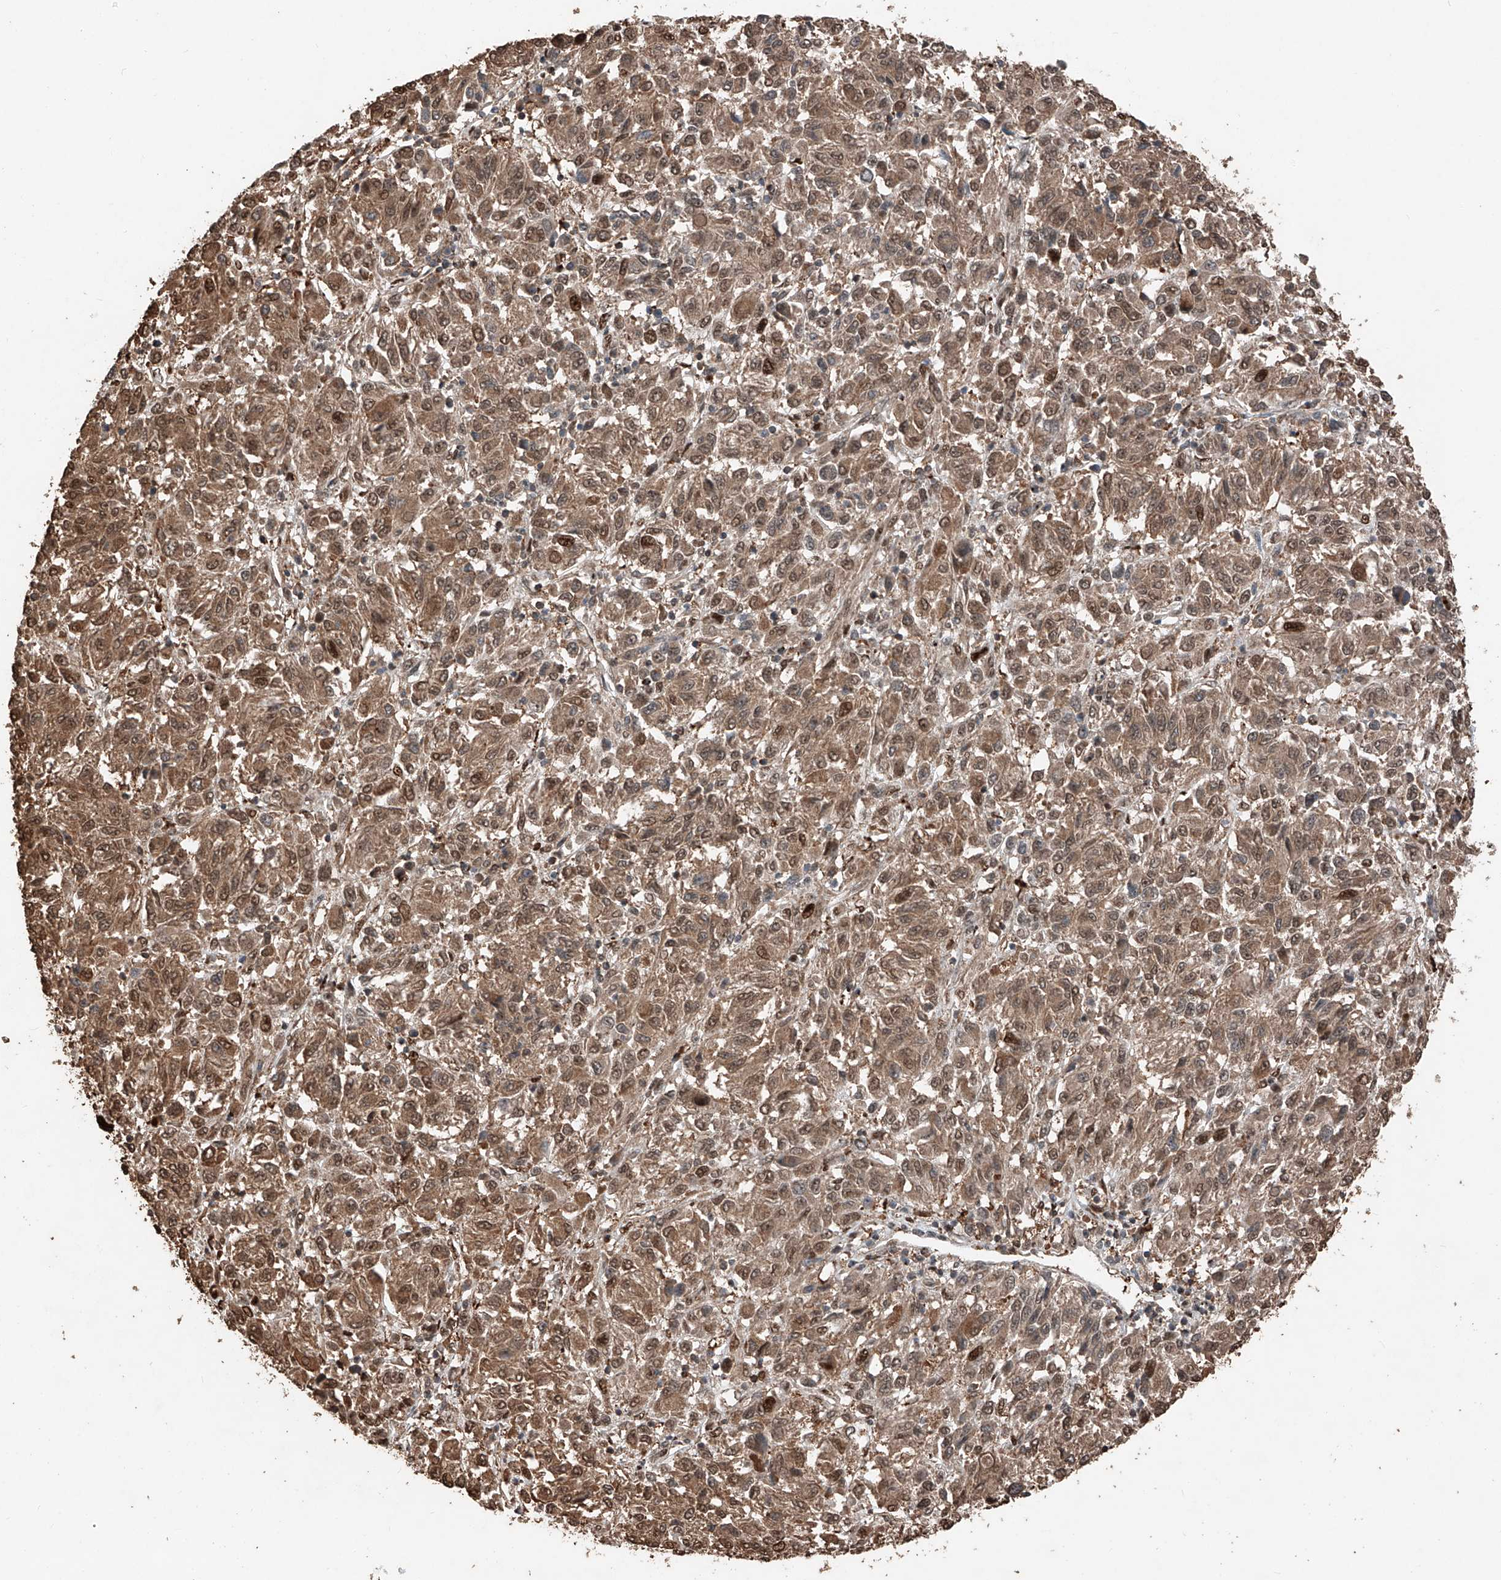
{"staining": {"intensity": "moderate", "quantity": ">75%", "location": "cytoplasmic/membranous,nuclear"}, "tissue": "melanoma", "cell_type": "Tumor cells", "image_type": "cancer", "snomed": [{"axis": "morphology", "description": "Malignant melanoma, Metastatic site"}, {"axis": "topography", "description": "Lung"}], "caption": "DAB (3,3'-diaminobenzidine) immunohistochemical staining of human malignant melanoma (metastatic site) reveals moderate cytoplasmic/membranous and nuclear protein positivity in about >75% of tumor cells.", "gene": "RMND1", "patient": {"sex": "male", "age": 64}}